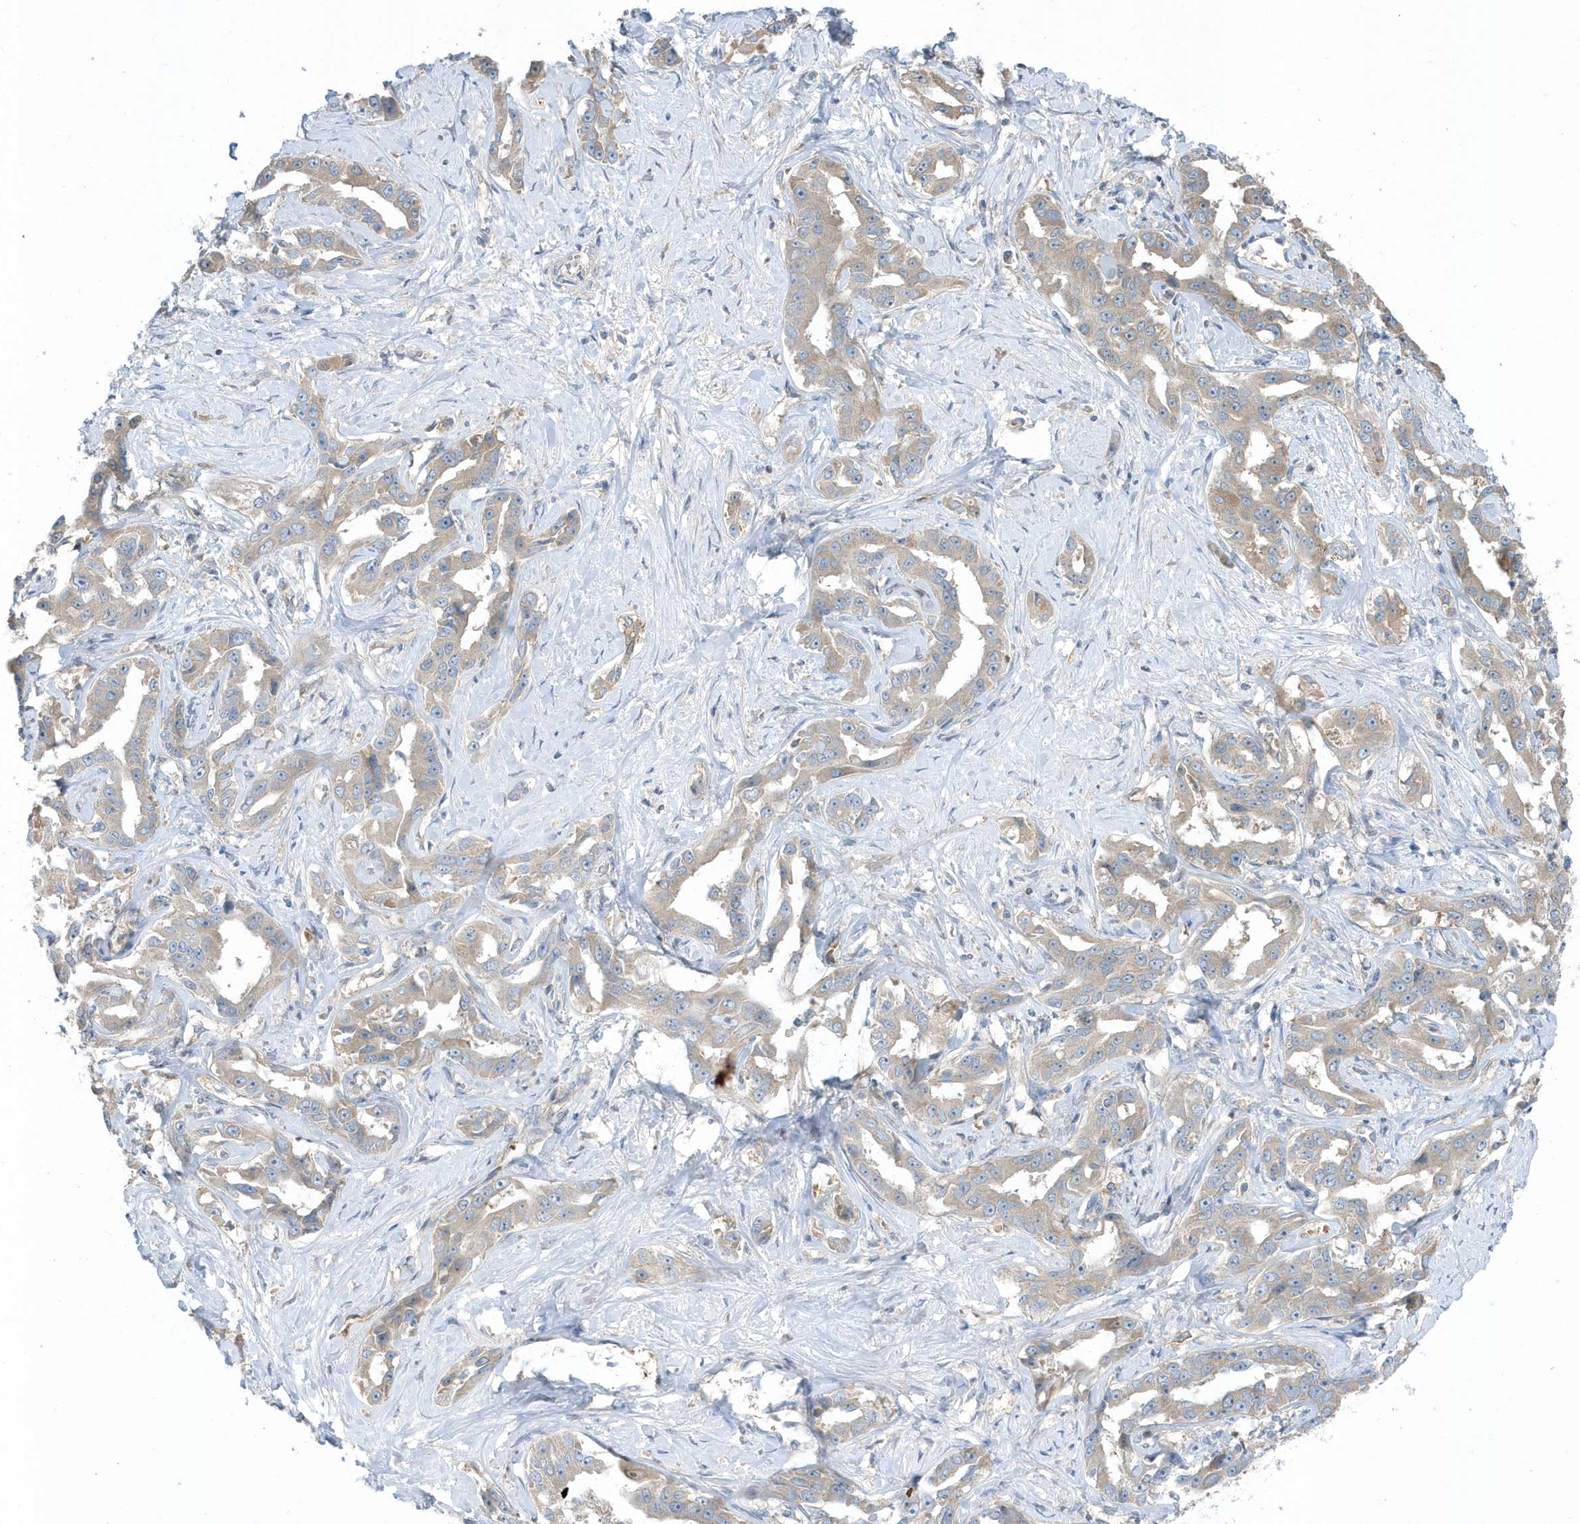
{"staining": {"intensity": "weak", "quantity": "25%-75%", "location": "cytoplasmic/membranous"}, "tissue": "liver cancer", "cell_type": "Tumor cells", "image_type": "cancer", "snomed": [{"axis": "morphology", "description": "Cholangiocarcinoma"}, {"axis": "topography", "description": "Liver"}], "caption": "A histopathology image showing weak cytoplasmic/membranous positivity in approximately 25%-75% of tumor cells in cholangiocarcinoma (liver), as visualized by brown immunohistochemical staining.", "gene": "USP53", "patient": {"sex": "male", "age": 59}}